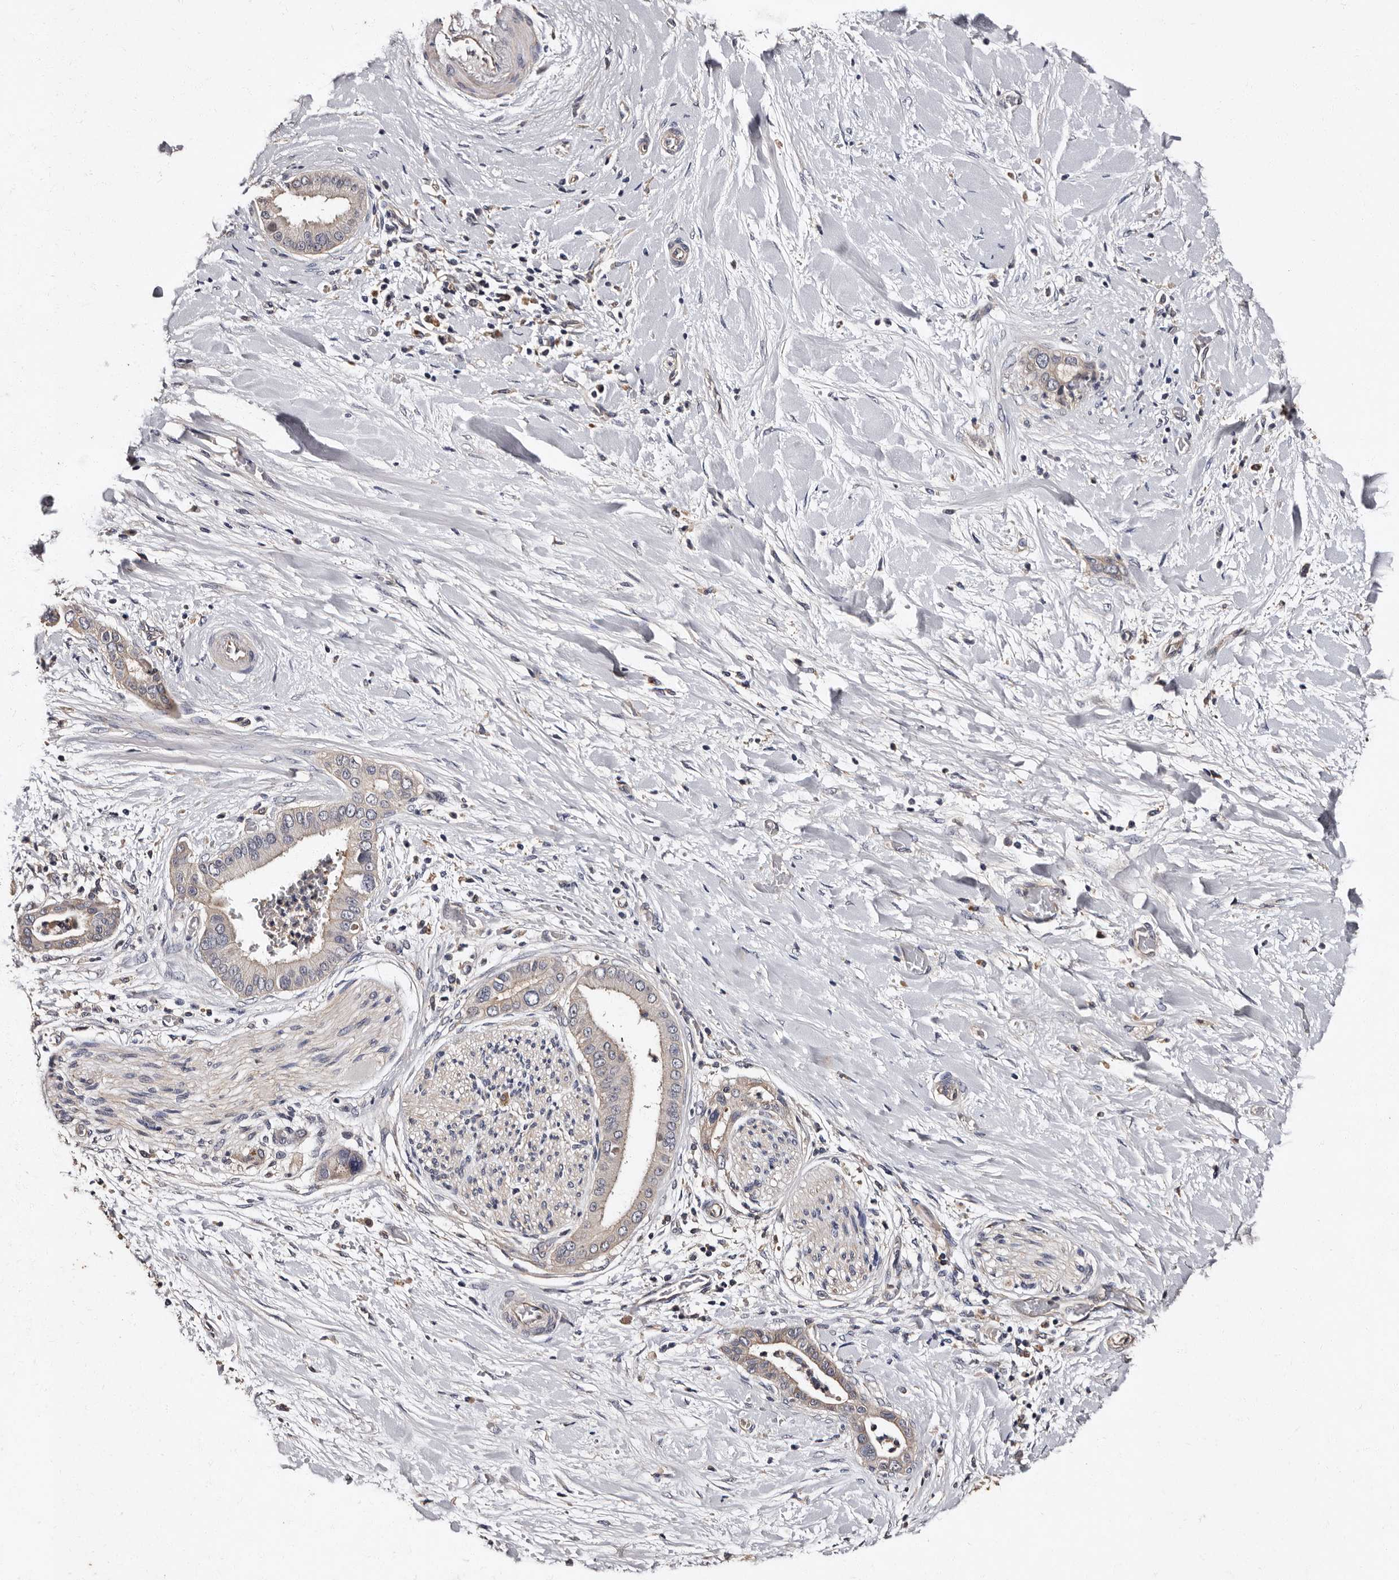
{"staining": {"intensity": "negative", "quantity": "none", "location": "none"}, "tissue": "liver cancer", "cell_type": "Tumor cells", "image_type": "cancer", "snomed": [{"axis": "morphology", "description": "Cholangiocarcinoma"}, {"axis": "topography", "description": "Liver"}], "caption": "A high-resolution histopathology image shows IHC staining of cholangiocarcinoma (liver), which demonstrates no significant positivity in tumor cells.", "gene": "ADCK5", "patient": {"sex": "female", "age": 54}}